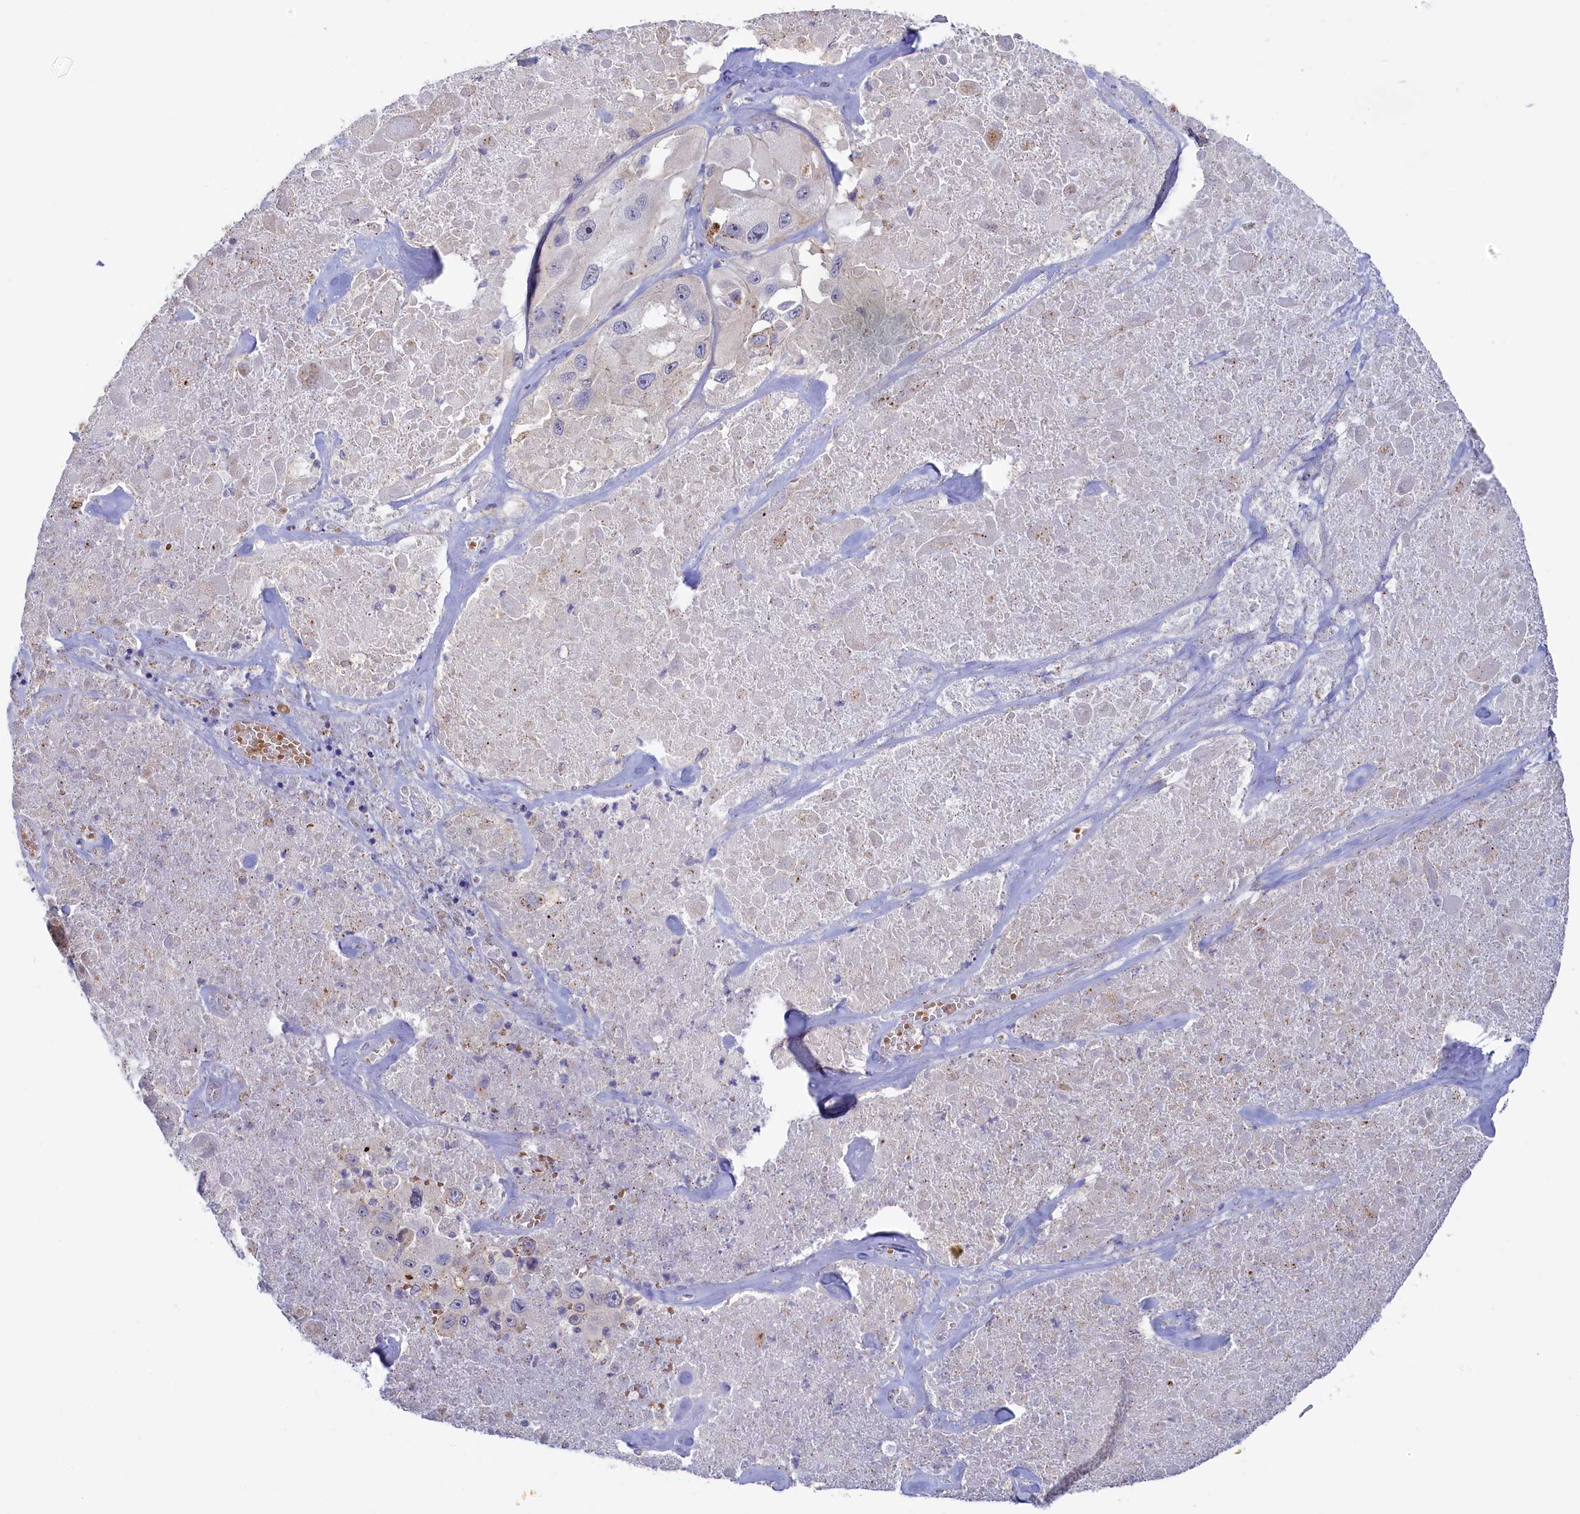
{"staining": {"intensity": "negative", "quantity": "none", "location": "none"}, "tissue": "melanoma", "cell_type": "Tumor cells", "image_type": "cancer", "snomed": [{"axis": "morphology", "description": "Malignant melanoma, Metastatic site"}, {"axis": "topography", "description": "Lymph node"}], "caption": "The immunohistochemistry (IHC) micrograph has no significant positivity in tumor cells of melanoma tissue. Brightfield microscopy of immunohistochemistry stained with DAB (brown) and hematoxylin (blue), captured at high magnification.", "gene": "HYKK", "patient": {"sex": "male", "age": 62}}